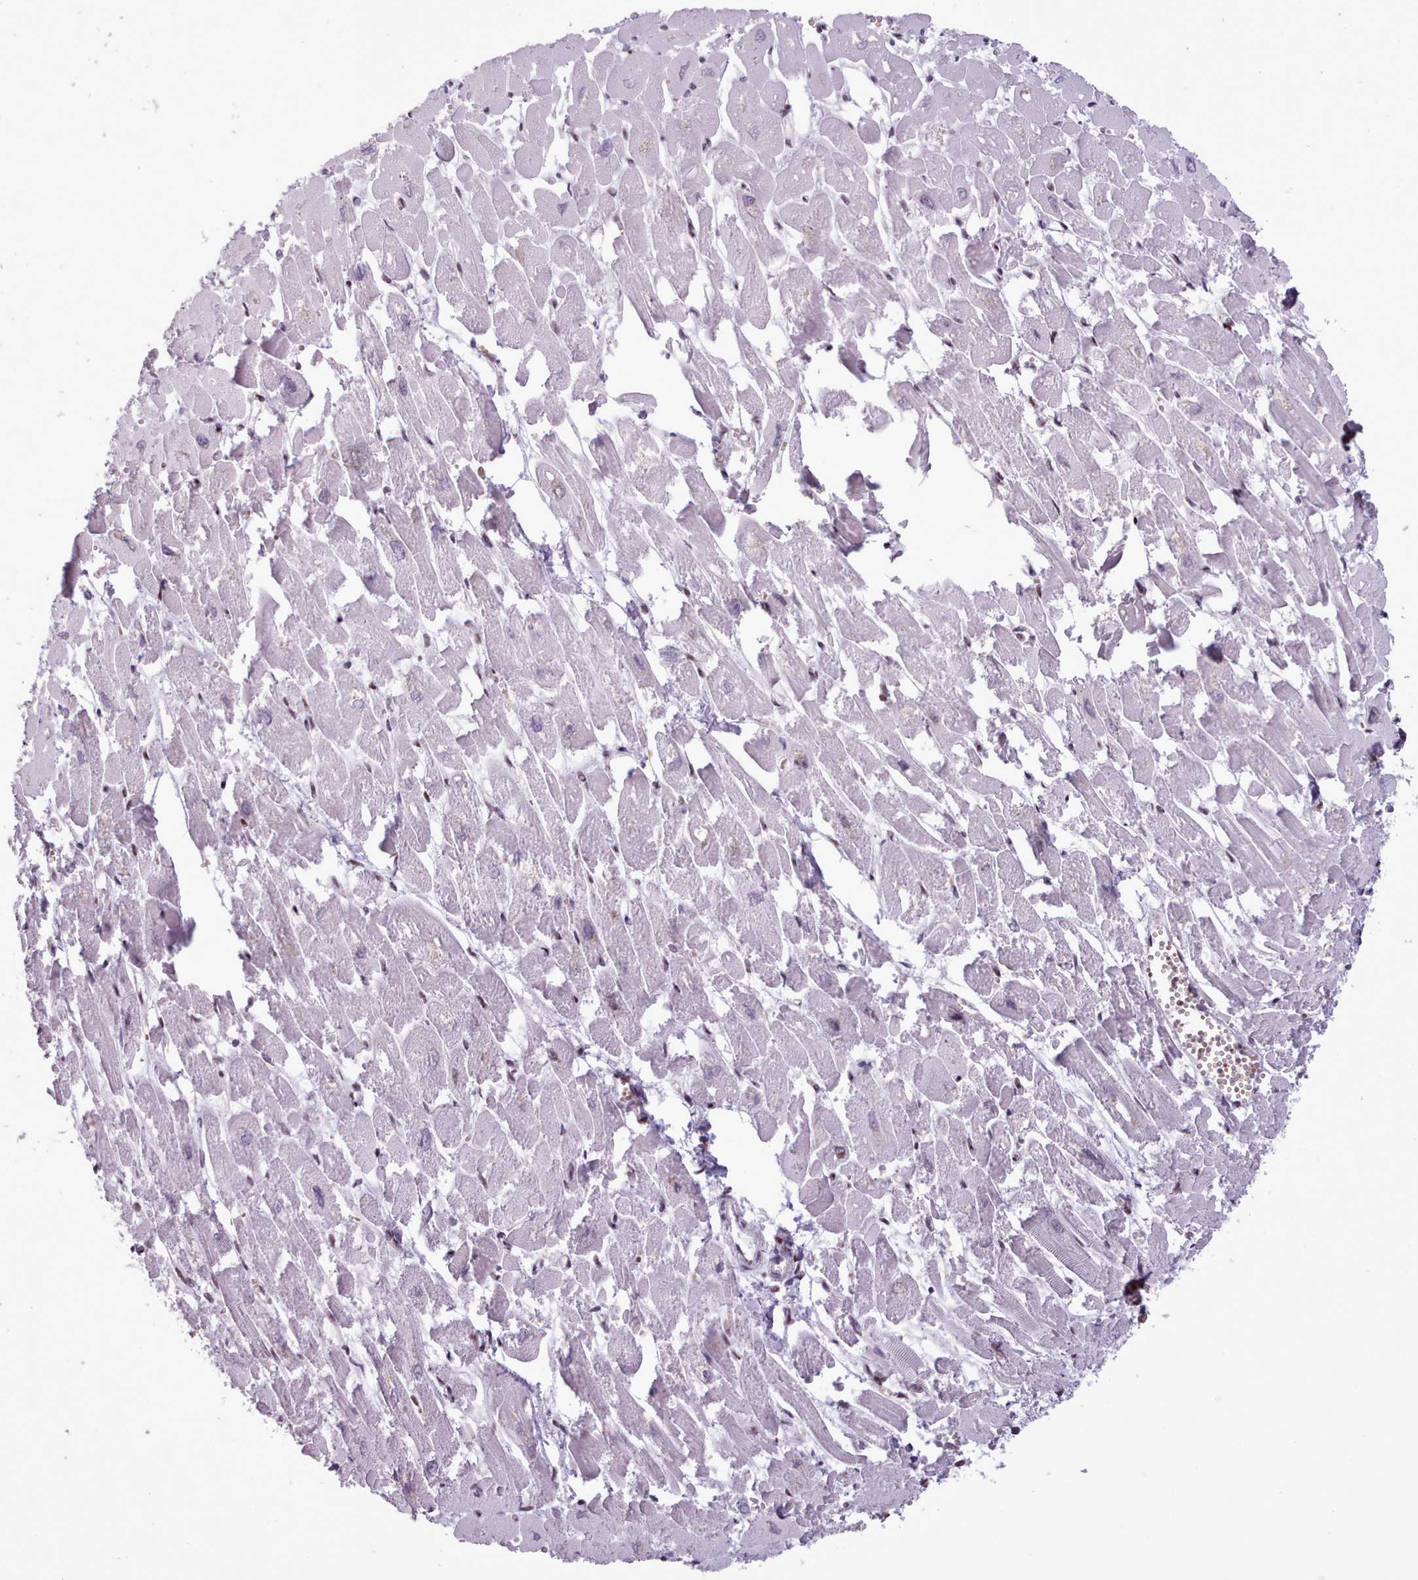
{"staining": {"intensity": "strong", "quantity": "25%-75%", "location": "nuclear"}, "tissue": "heart muscle", "cell_type": "Cardiomyocytes", "image_type": "normal", "snomed": [{"axis": "morphology", "description": "Normal tissue, NOS"}, {"axis": "topography", "description": "Heart"}], "caption": "Human heart muscle stained with a protein marker shows strong staining in cardiomyocytes.", "gene": "SRSF4", "patient": {"sex": "male", "age": 54}}